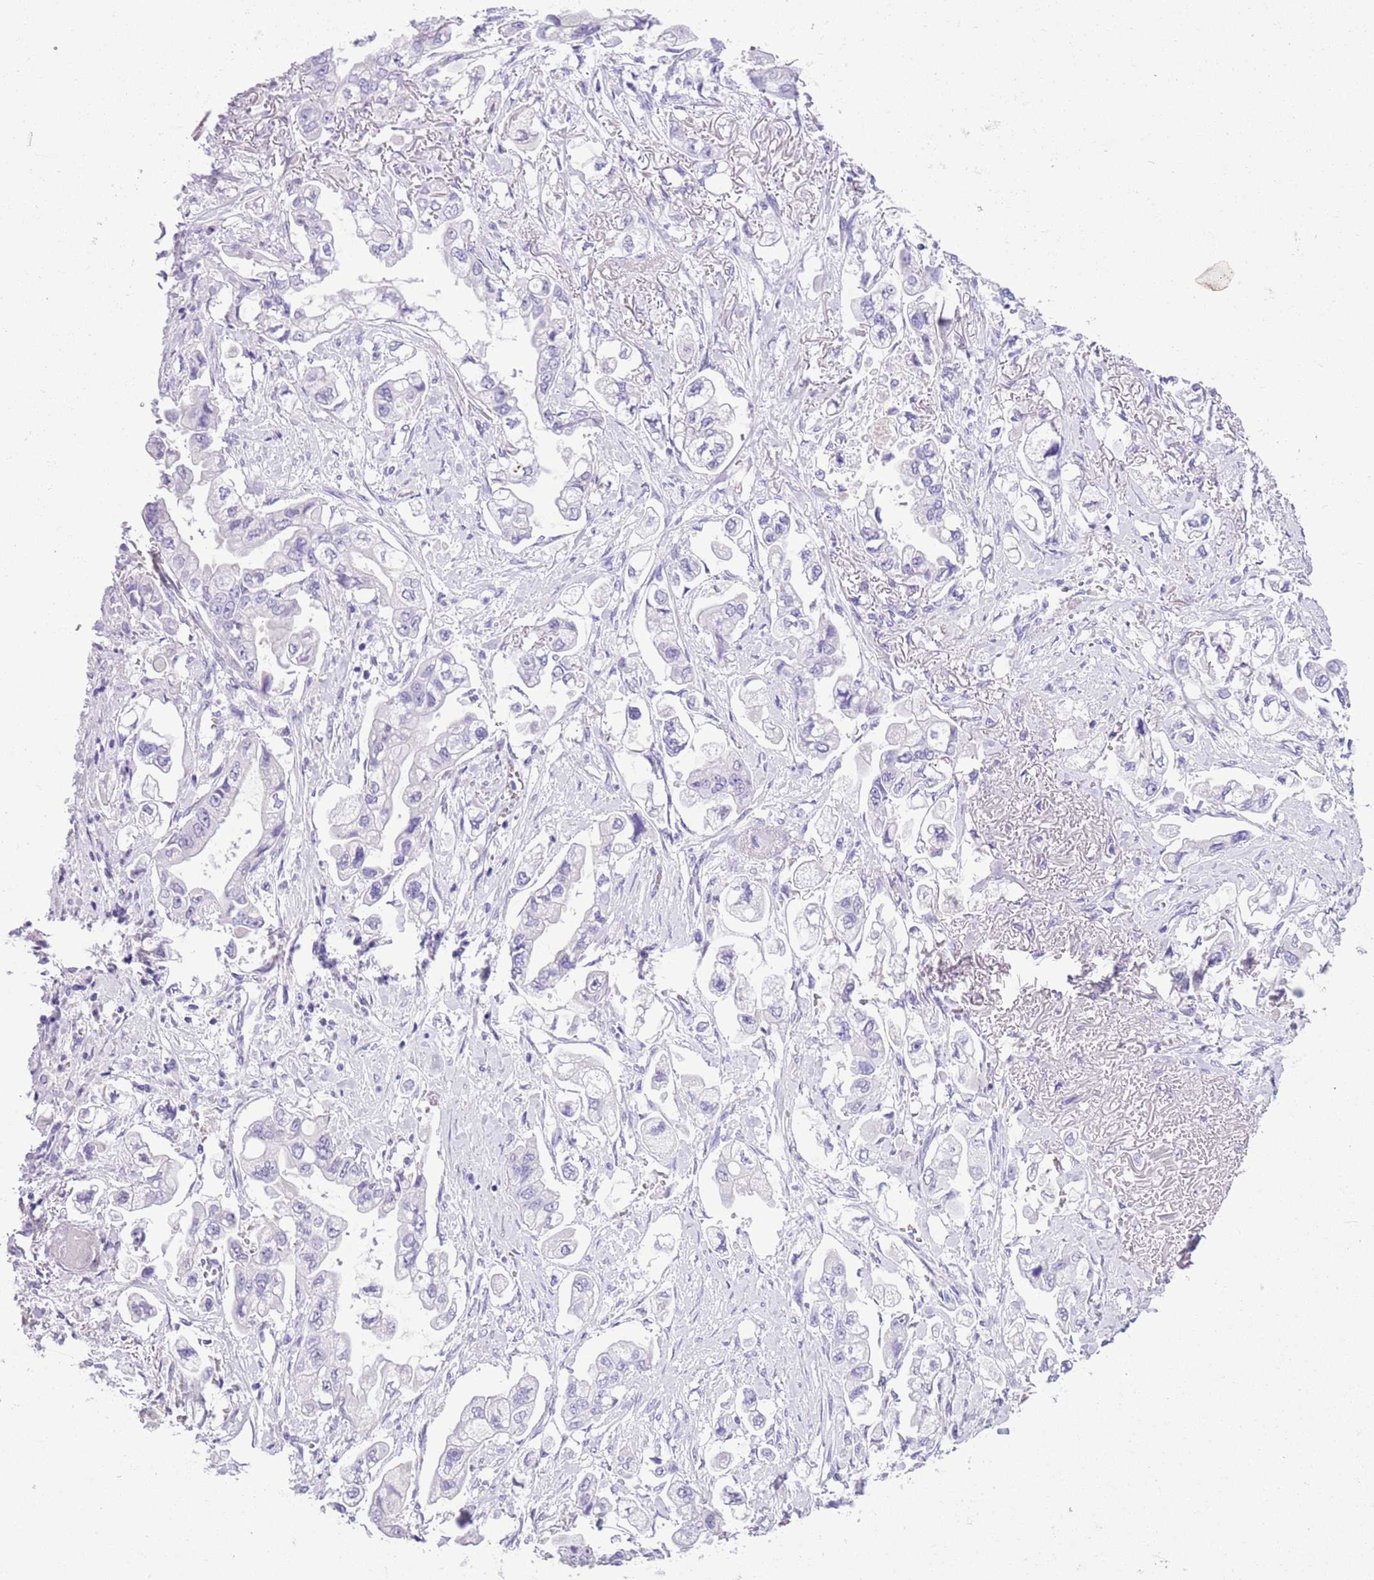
{"staining": {"intensity": "negative", "quantity": "none", "location": "none"}, "tissue": "stomach cancer", "cell_type": "Tumor cells", "image_type": "cancer", "snomed": [{"axis": "morphology", "description": "Adenocarcinoma, NOS"}, {"axis": "topography", "description": "Stomach"}], "caption": "IHC of human stomach cancer reveals no expression in tumor cells.", "gene": "TBC1D10B", "patient": {"sex": "male", "age": 62}}